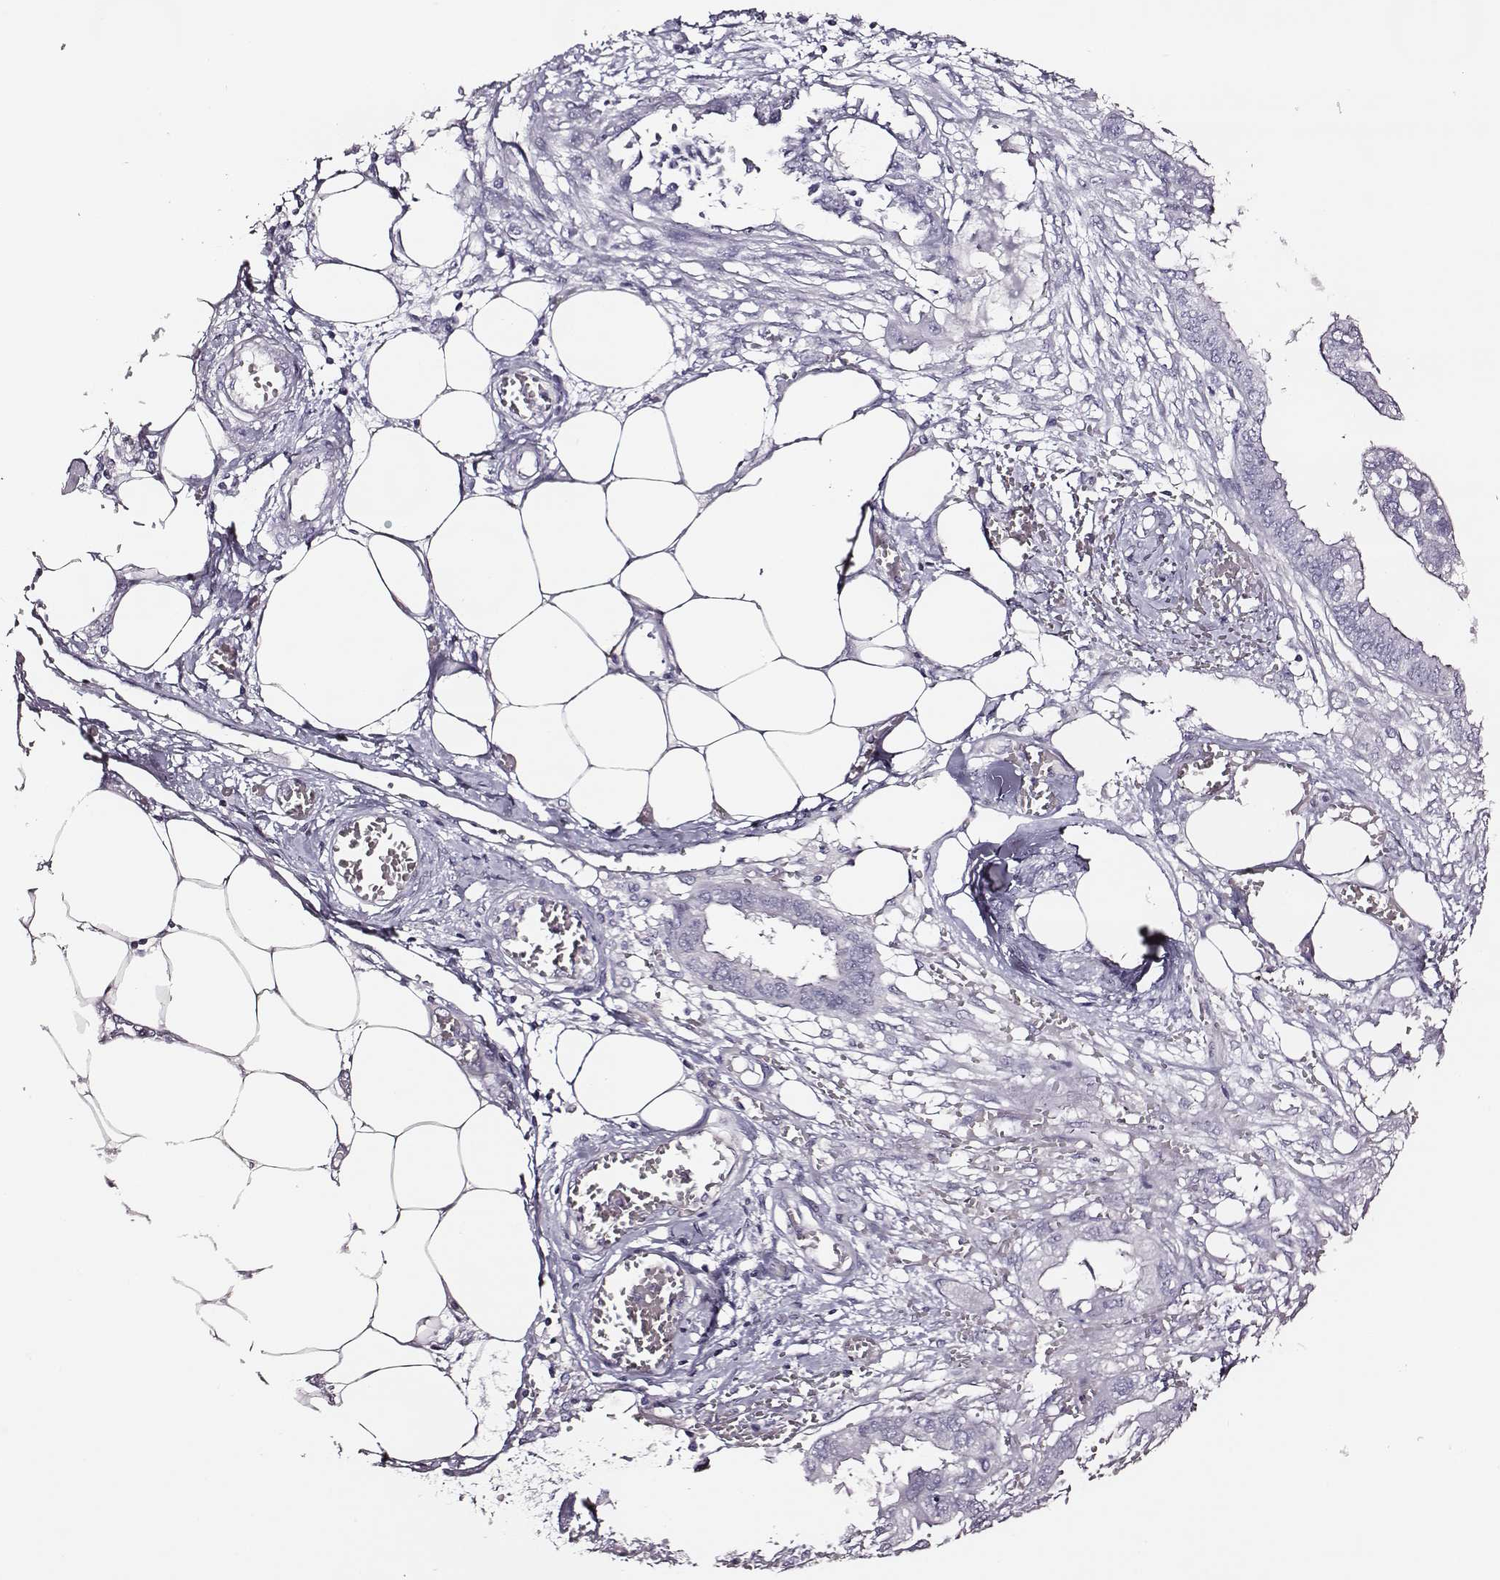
{"staining": {"intensity": "negative", "quantity": "none", "location": "none"}, "tissue": "endometrial cancer", "cell_type": "Tumor cells", "image_type": "cancer", "snomed": [{"axis": "morphology", "description": "Adenocarcinoma, NOS"}, {"axis": "morphology", "description": "Adenocarcinoma, metastatic, NOS"}, {"axis": "topography", "description": "Adipose tissue"}, {"axis": "topography", "description": "Endometrium"}], "caption": "This histopathology image is of endometrial cancer (adenocarcinoma) stained with immunohistochemistry to label a protein in brown with the nuclei are counter-stained blue. There is no expression in tumor cells.", "gene": "DPEP1", "patient": {"sex": "female", "age": 67}}